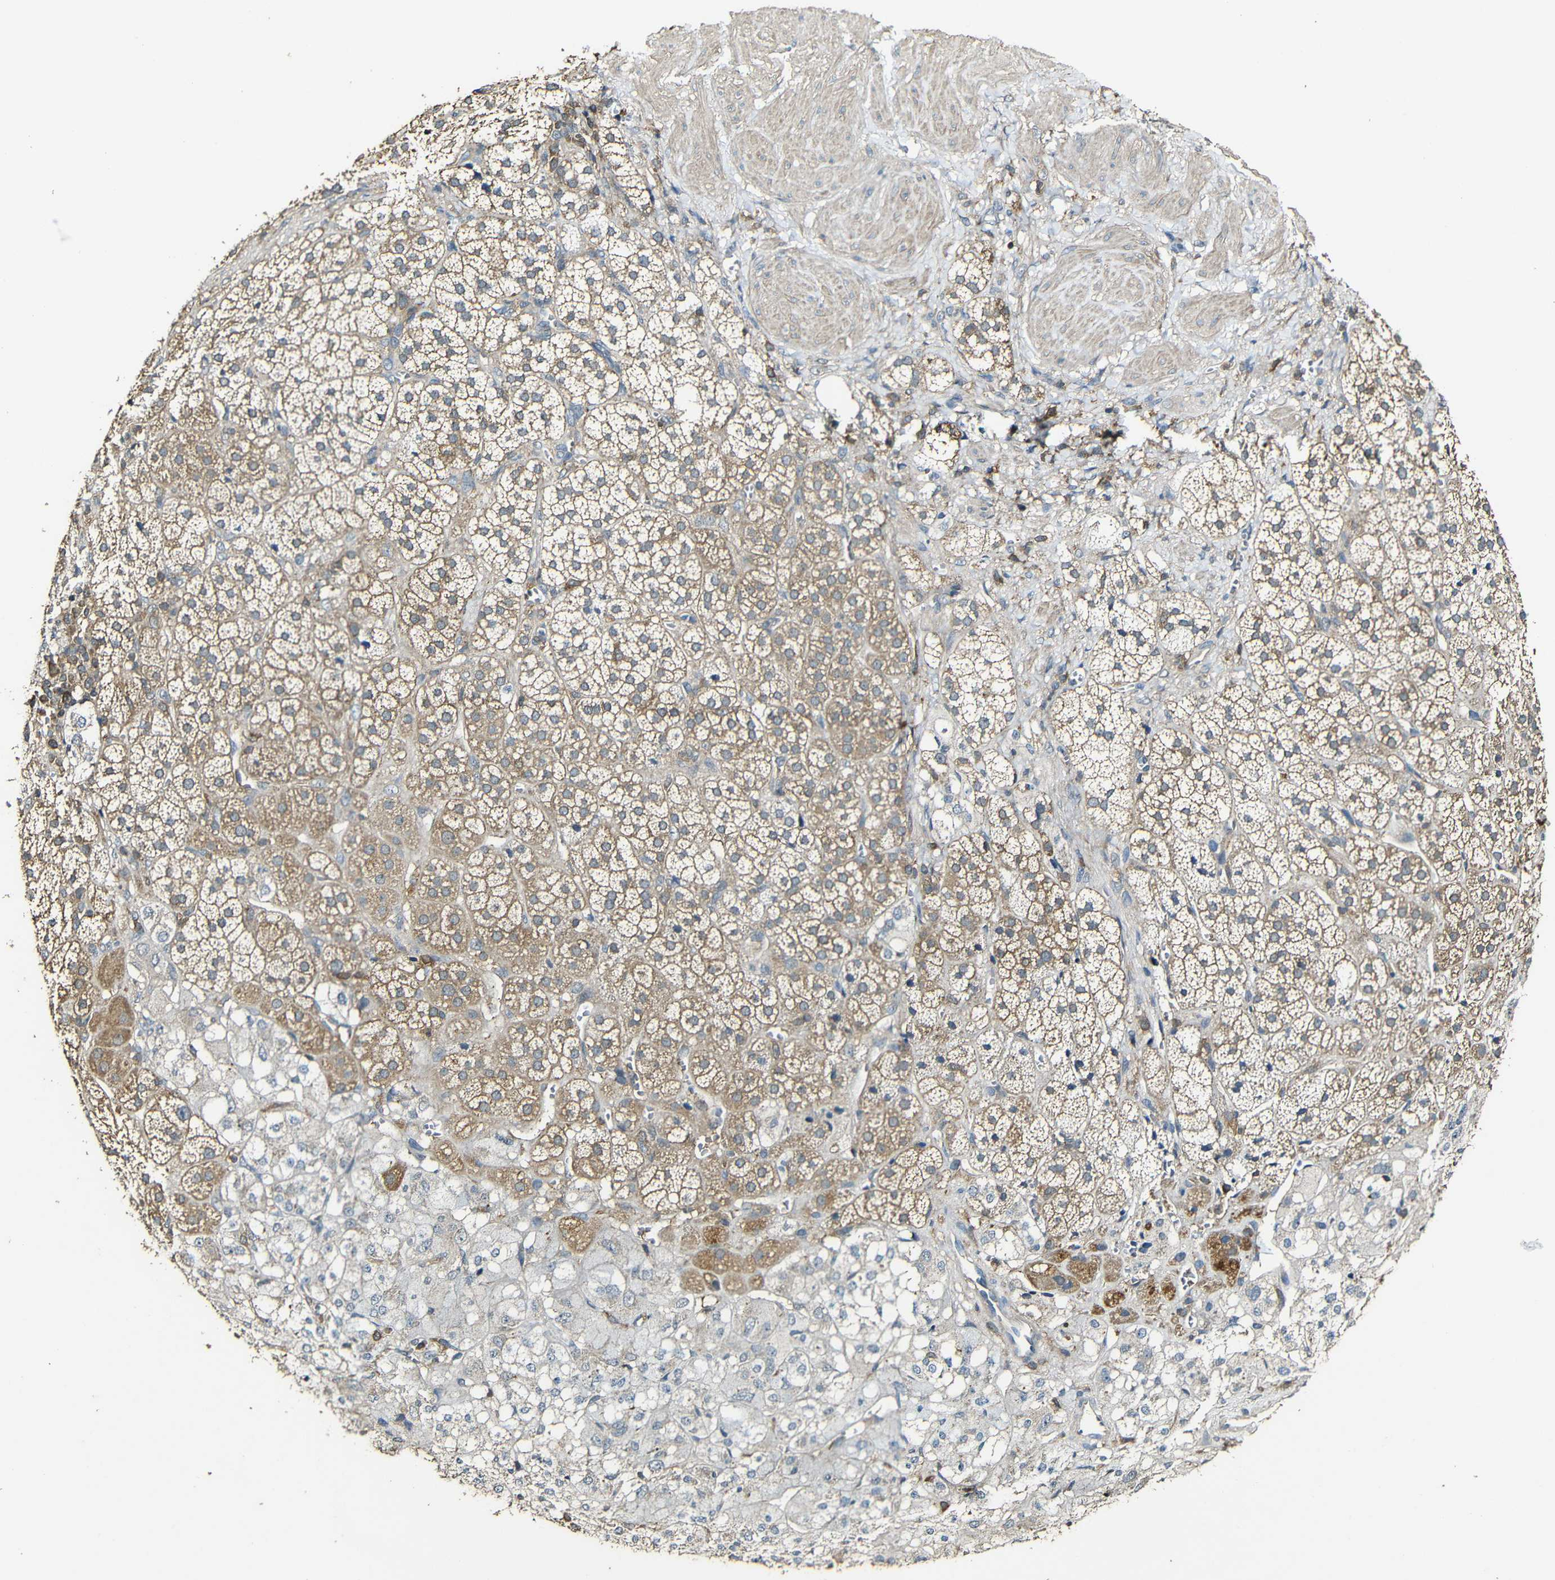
{"staining": {"intensity": "moderate", "quantity": ">75%", "location": "cytoplasmic/membranous"}, "tissue": "adrenal gland", "cell_type": "Glandular cells", "image_type": "normal", "snomed": [{"axis": "morphology", "description": "Normal tissue, NOS"}, {"axis": "topography", "description": "Adrenal gland"}], "caption": "Protein expression analysis of normal human adrenal gland reveals moderate cytoplasmic/membranous staining in approximately >75% of glandular cells. (brown staining indicates protein expression, while blue staining denotes nuclei).", "gene": "CASP8", "patient": {"sex": "male", "age": 56}}